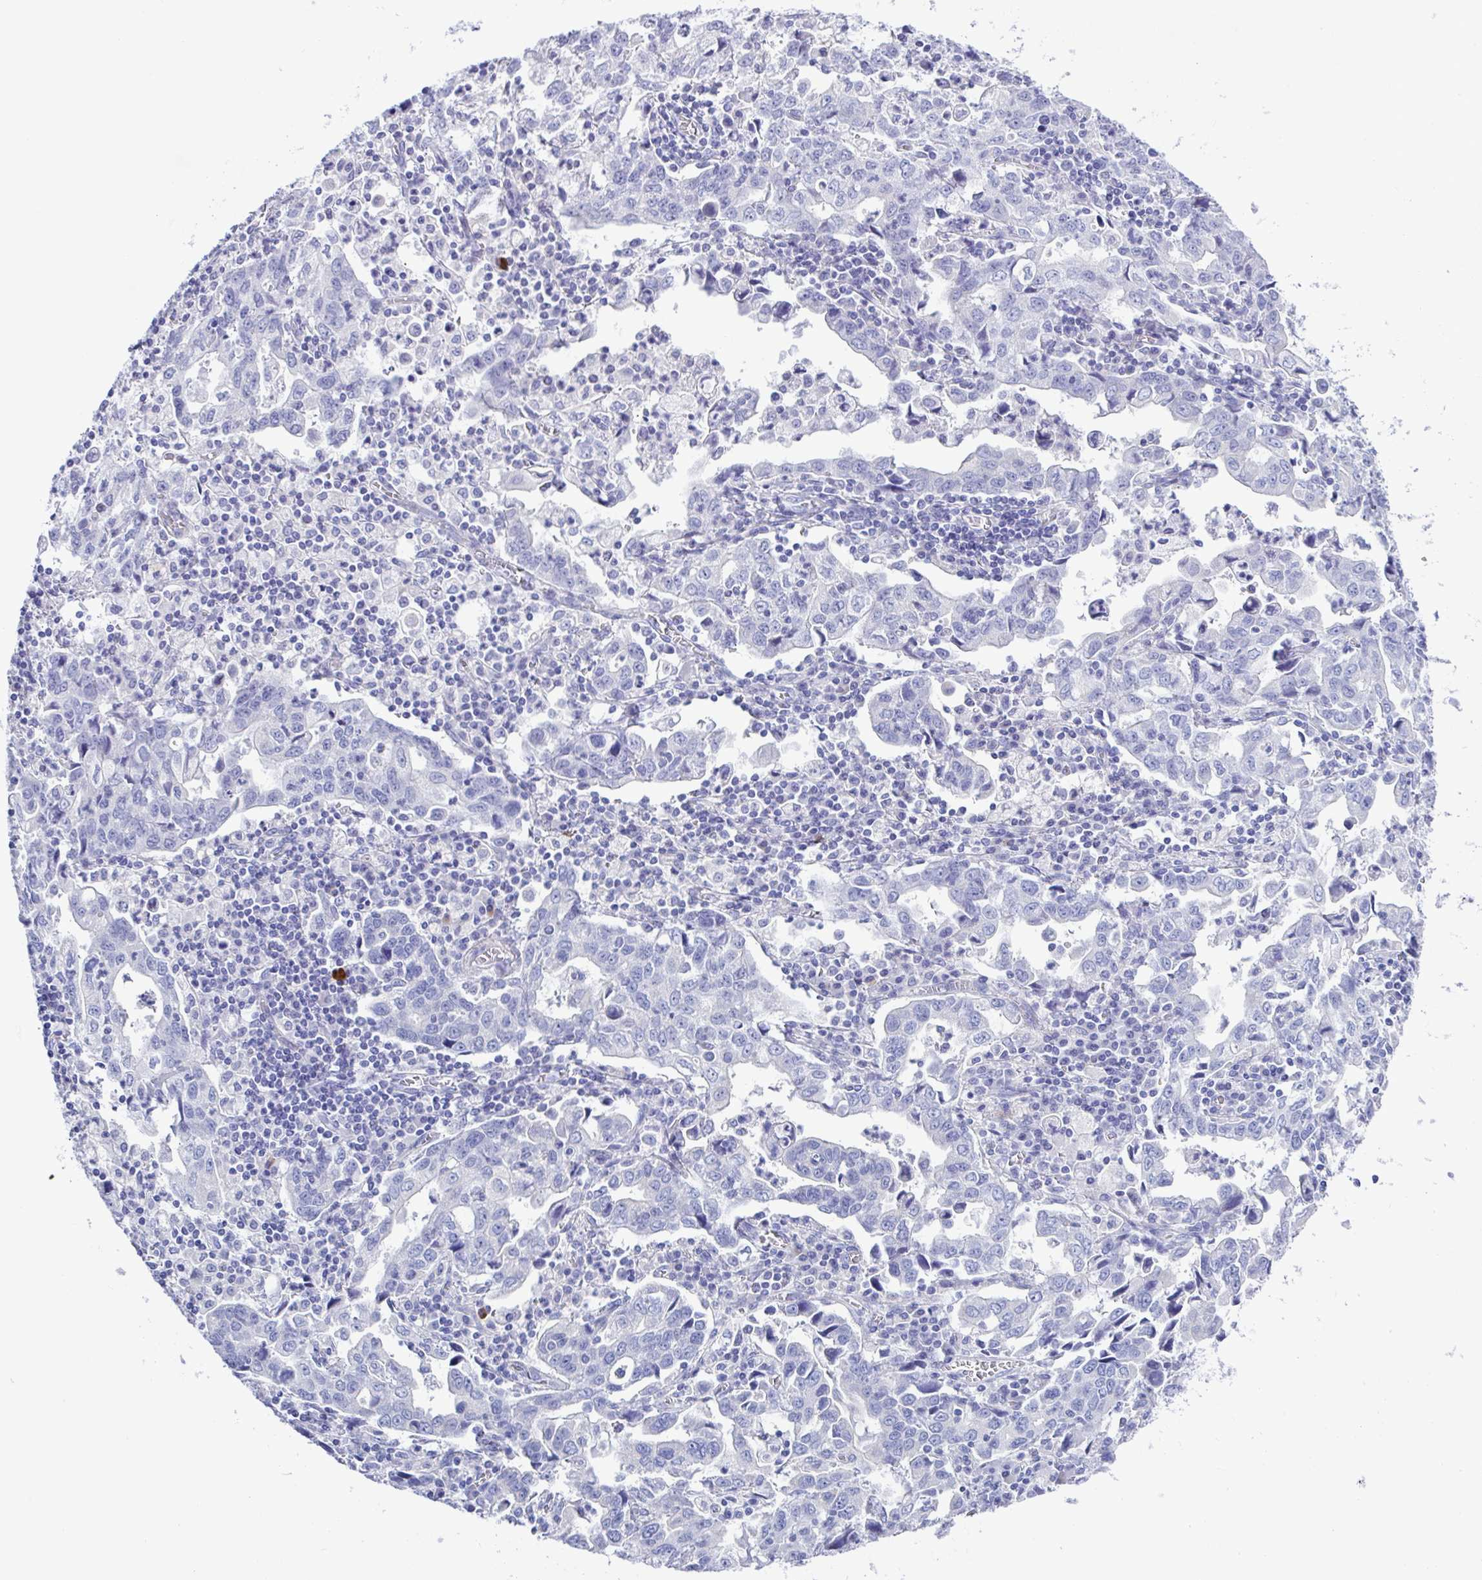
{"staining": {"intensity": "negative", "quantity": "none", "location": "none"}, "tissue": "stomach cancer", "cell_type": "Tumor cells", "image_type": "cancer", "snomed": [{"axis": "morphology", "description": "Adenocarcinoma, NOS"}, {"axis": "topography", "description": "Stomach, upper"}], "caption": "There is no significant staining in tumor cells of stomach adenocarcinoma.", "gene": "MED11", "patient": {"sex": "male", "age": 85}}